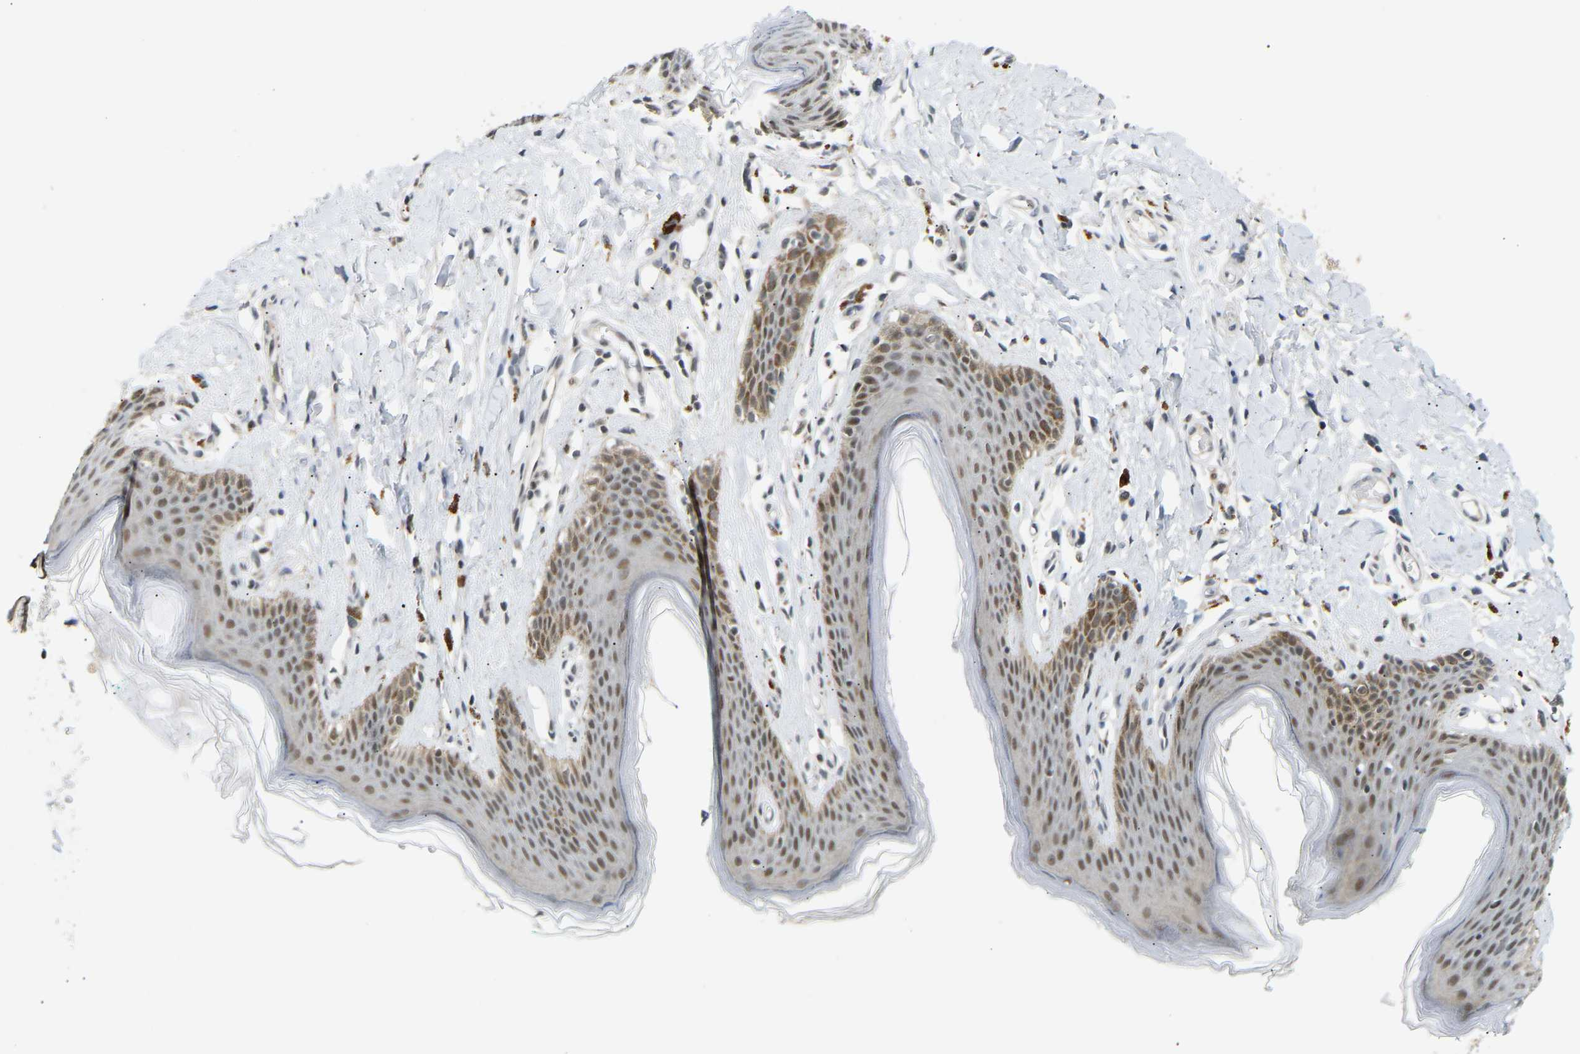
{"staining": {"intensity": "moderate", "quantity": "25%-75%", "location": "nuclear"}, "tissue": "skin", "cell_type": "Epidermal cells", "image_type": "normal", "snomed": [{"axis": "morphology", "description": "Normal tissue, NOS"}, {"axis": "topography", "description": "Vulva"}], "caption": "Immunohistochemistry (IHC) of normal human skin displays medium levels of moderate nuclear expression in about 25%-75% of epidermal cells. (brown staining indicates protein expression, while blue staining denotes nuclei).", "gene": "RBM15", "patient": {"sex": "female", "age": 66}}